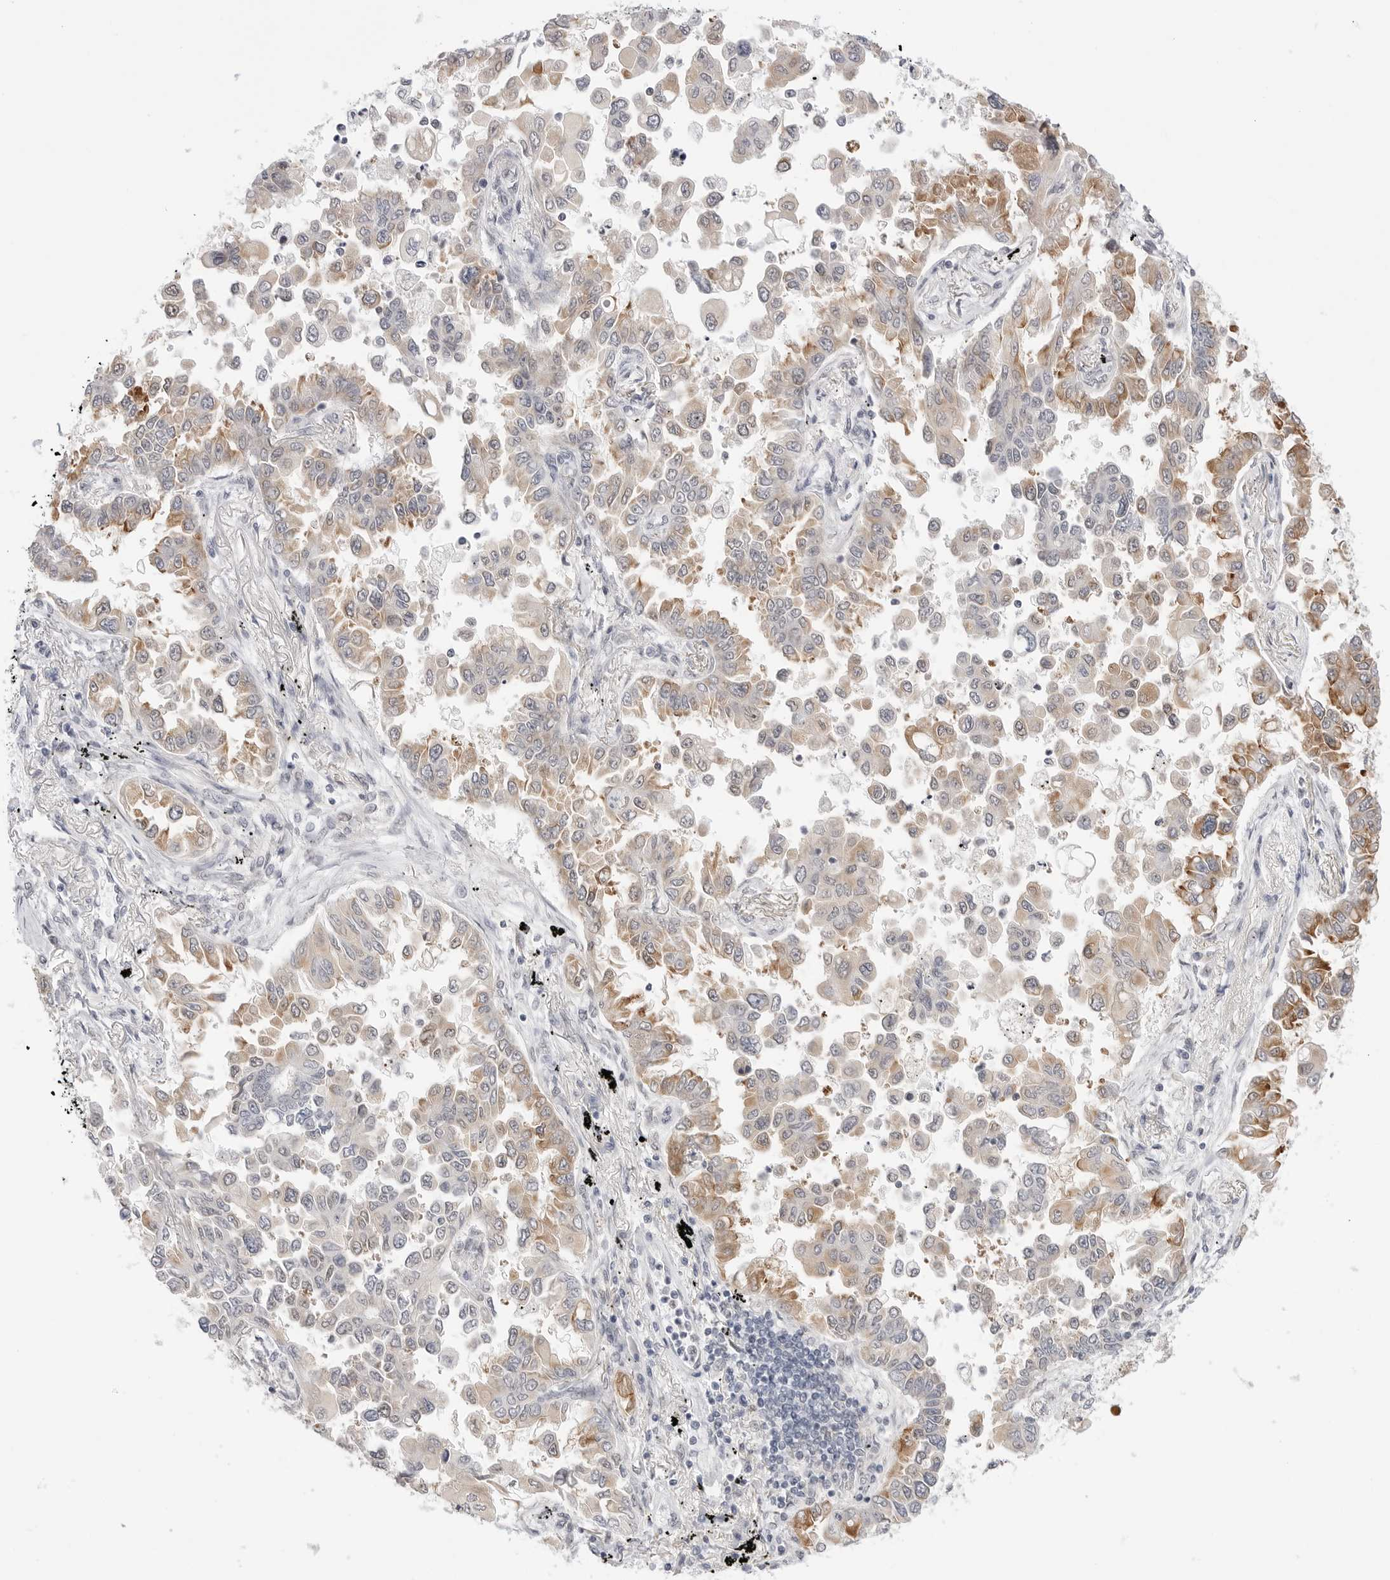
{"staining": {"intensity": "moderate", "quantity": "25%-75%", "location": "cytoplasmic/membranous"}, "tissue": "lung cancer", "cell_type": "Tumor cells", "image_type": "cancer", "snomed": [{"axis": "morphology", "description": "Adenocarcinoma, NOS"}, {"axis": "topography", "description": "Lung"}], "caption": "Moderate cytoplasmic/membranous expression is seen in approximately 25%-75% of tumor cells in lung cancer (adenocarcinoma).", "gene": "C1orf162", "patient": {"sex": "female", "age": 67}}